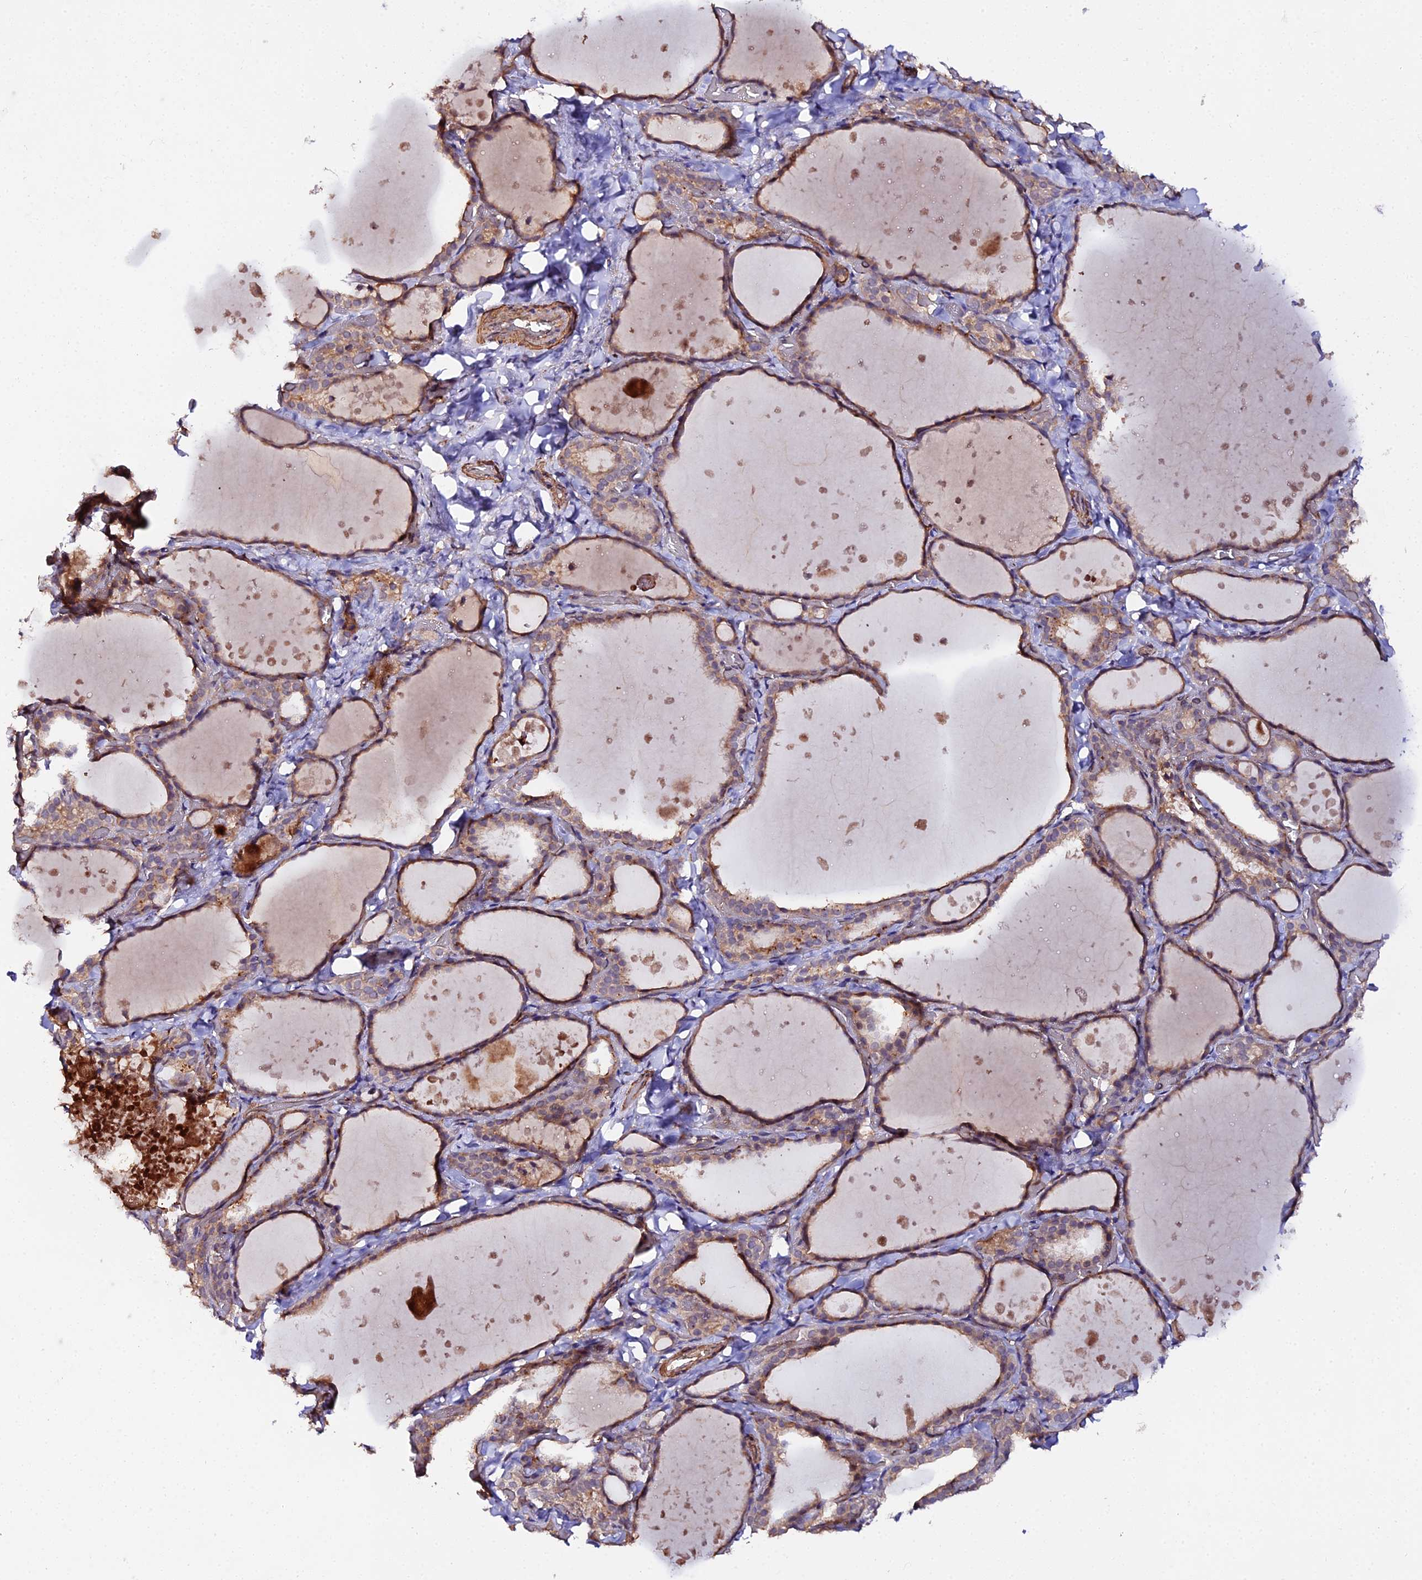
{"staining": {"intensity": "moderate", "quantity": ">75%", "location": "cytoplasmic/membranous"}, "tissue": "thyroid gland", "cell_type": "Glandular cells", "image_type": "normal", "snomed": [{"axis": "morphology", "description": "Normal tissue, NOS"}, {"axis": "topography", "description": "Thyroid gland"}], "caption": "Immunohistochemical staining of normal thyroid gland exhibits moderate cytoplasmic/membranous protein expression in about >75% of glandular cells.", "gene": "TRIM26", "patient": {"sex": "female", "age": 44}}